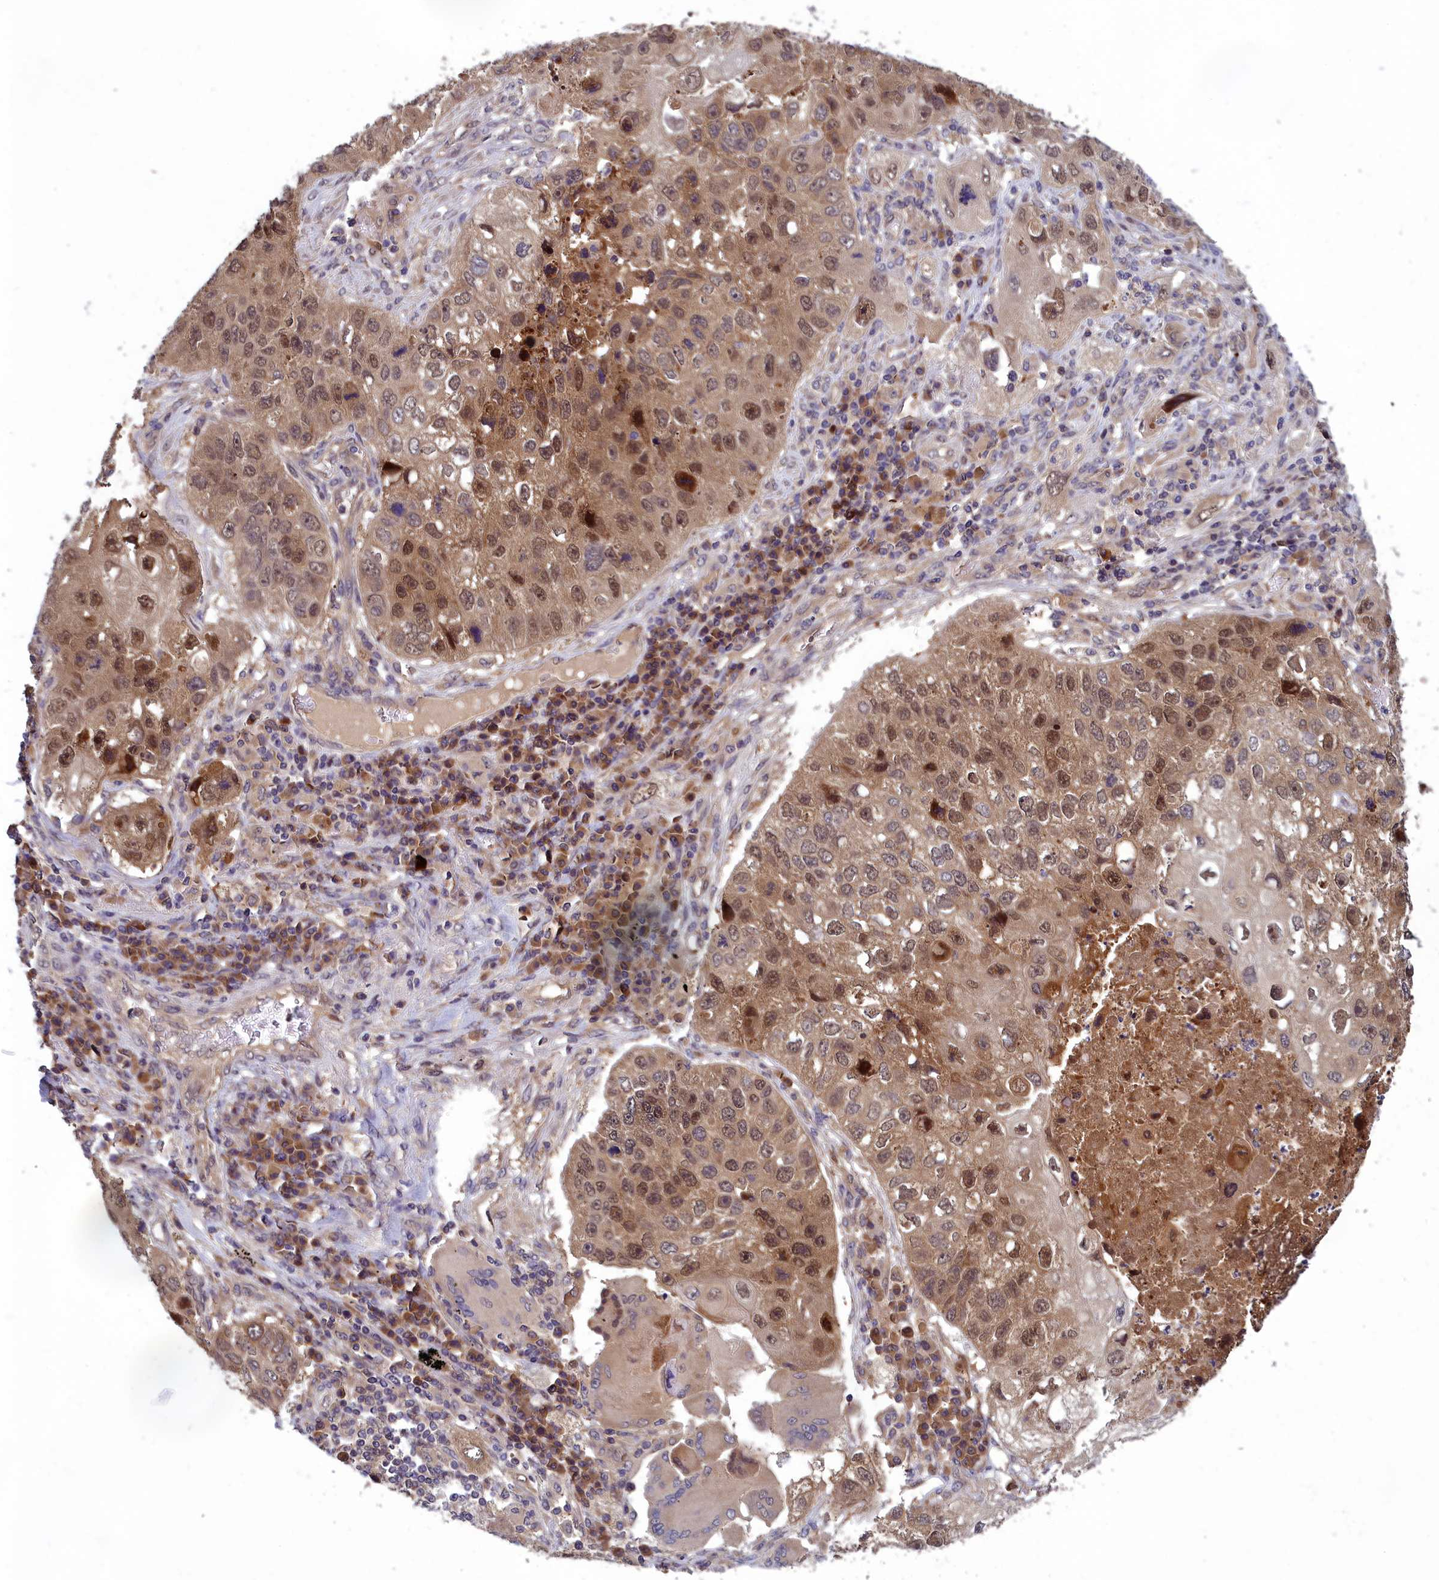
{"staining": {"intensity": "moderate", "quantity": ">75%", "location": "cytoplasmic/membranous,nuclear"}, "tissue": "lung cancer", "cell_type": "Tumor cells", "image_type": "cancer", "snomed": [{"axis": "morphology", "description": "Squamous cell carcinoma, NOS"}, {"axis": "topography", "description": "Lung"}], "caption": "The histopathology image displays immunohistochemical staining of lung squamous cell carcinoma. There is moderate cytoplasmic/membranous and nuclear expression is appreciated in about >75% of tumor cells.", "gene": "CCDC15", "patient": {"sex": "male", "age": 61}}